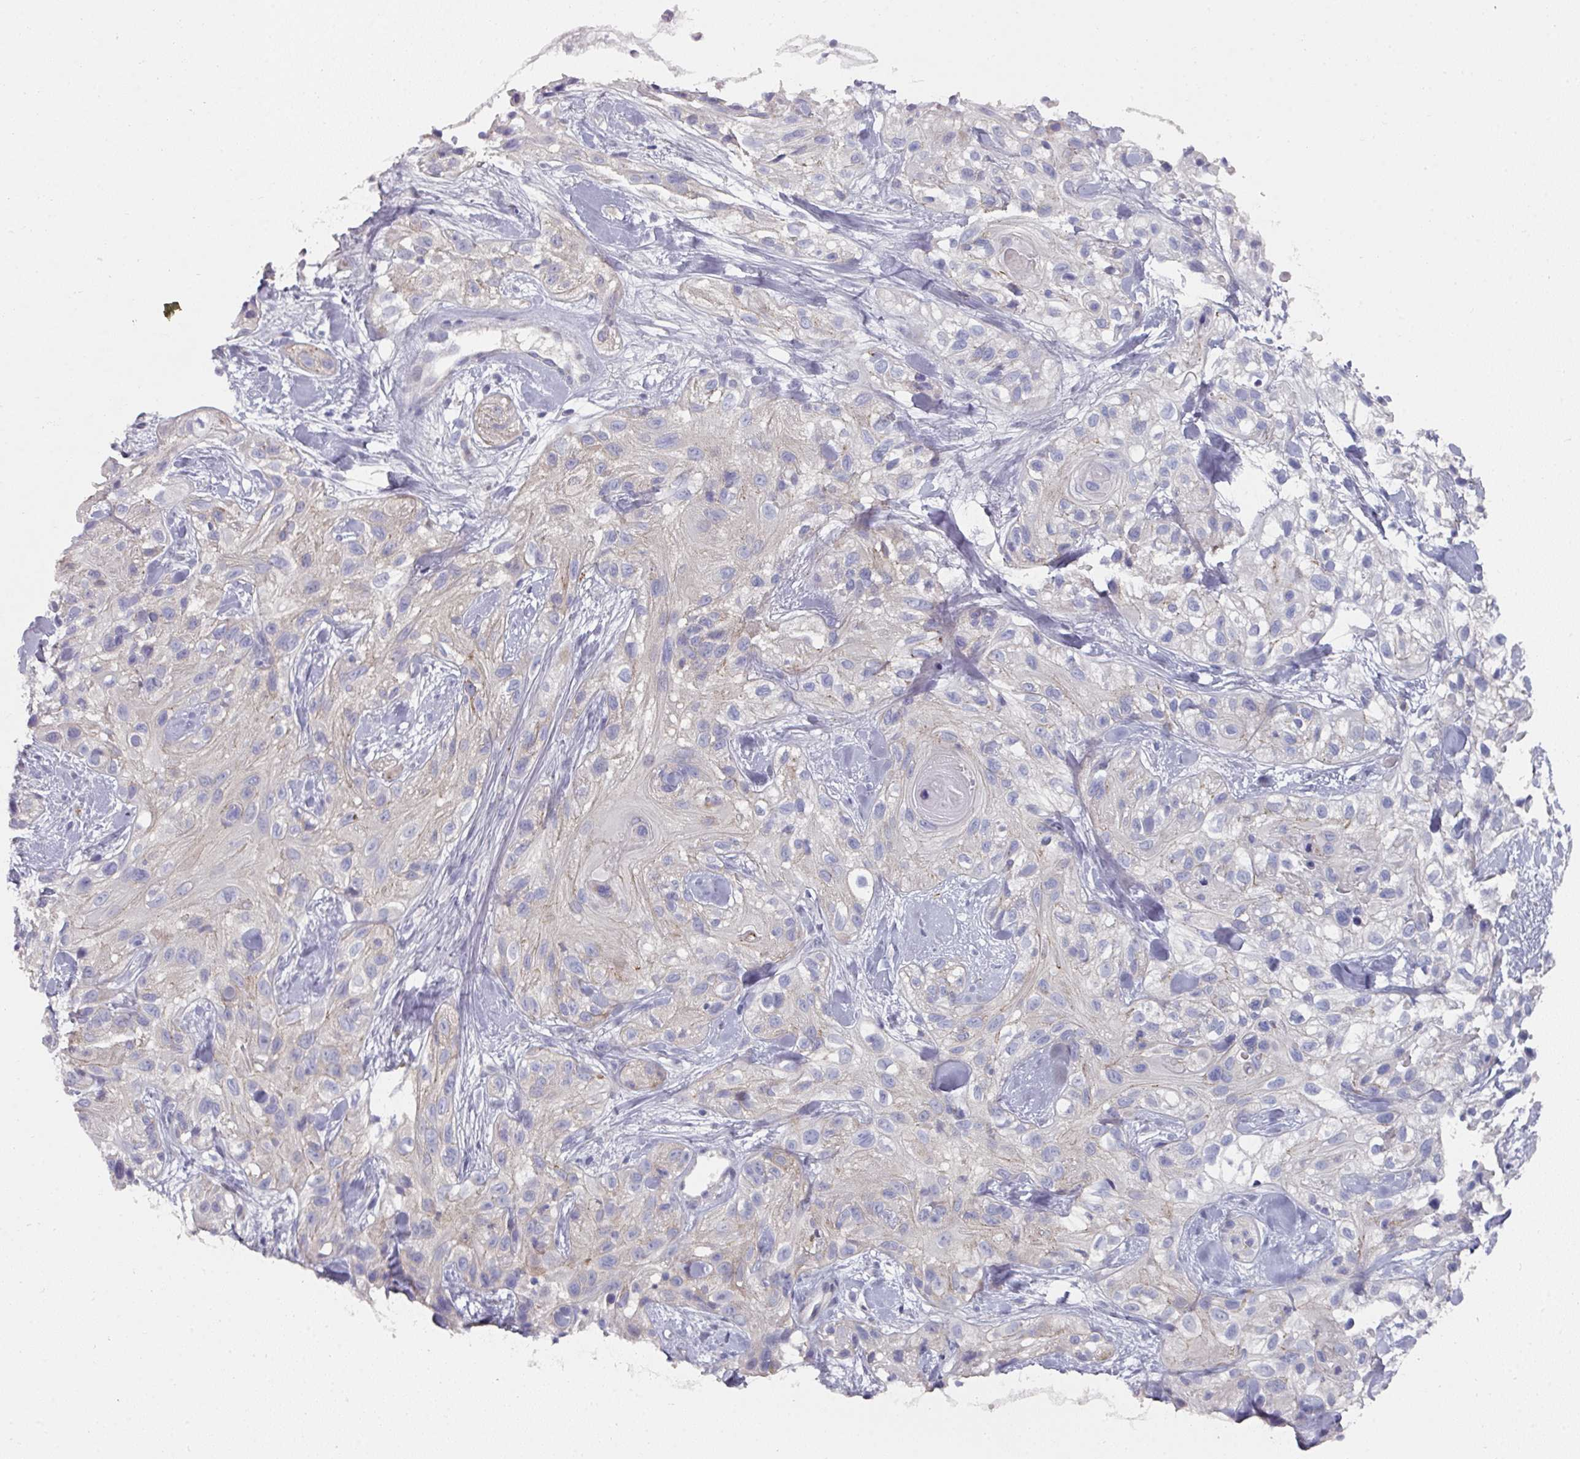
{"staining": {"intensity": "negative", "quantity": "none", "location": "none"}, "tissue": "skin cancer", "cell_type": "Tumor cells", "image_type": "cancer", "snomed": [{"axis": "morphology", "description": "Squamous cell carcinoma, NOS"}, {"axis": "topography", "description": "Skin"}], "caption": "Immunohistochemistry (IHC) photomicrograph of neoplastic tissue: human skin cancer (squamous cell carcinoma) stained with DAB (3,3'-diaminobenzidine) exhibits no significant protein expression in tumor cells. Brightfield microscopy of IHC stained with DAB (brown) and hematoxylin (blue), captured at high magnification.", "gene": "NT5C1A", "patient": {"sex": "male", "age": 82}}